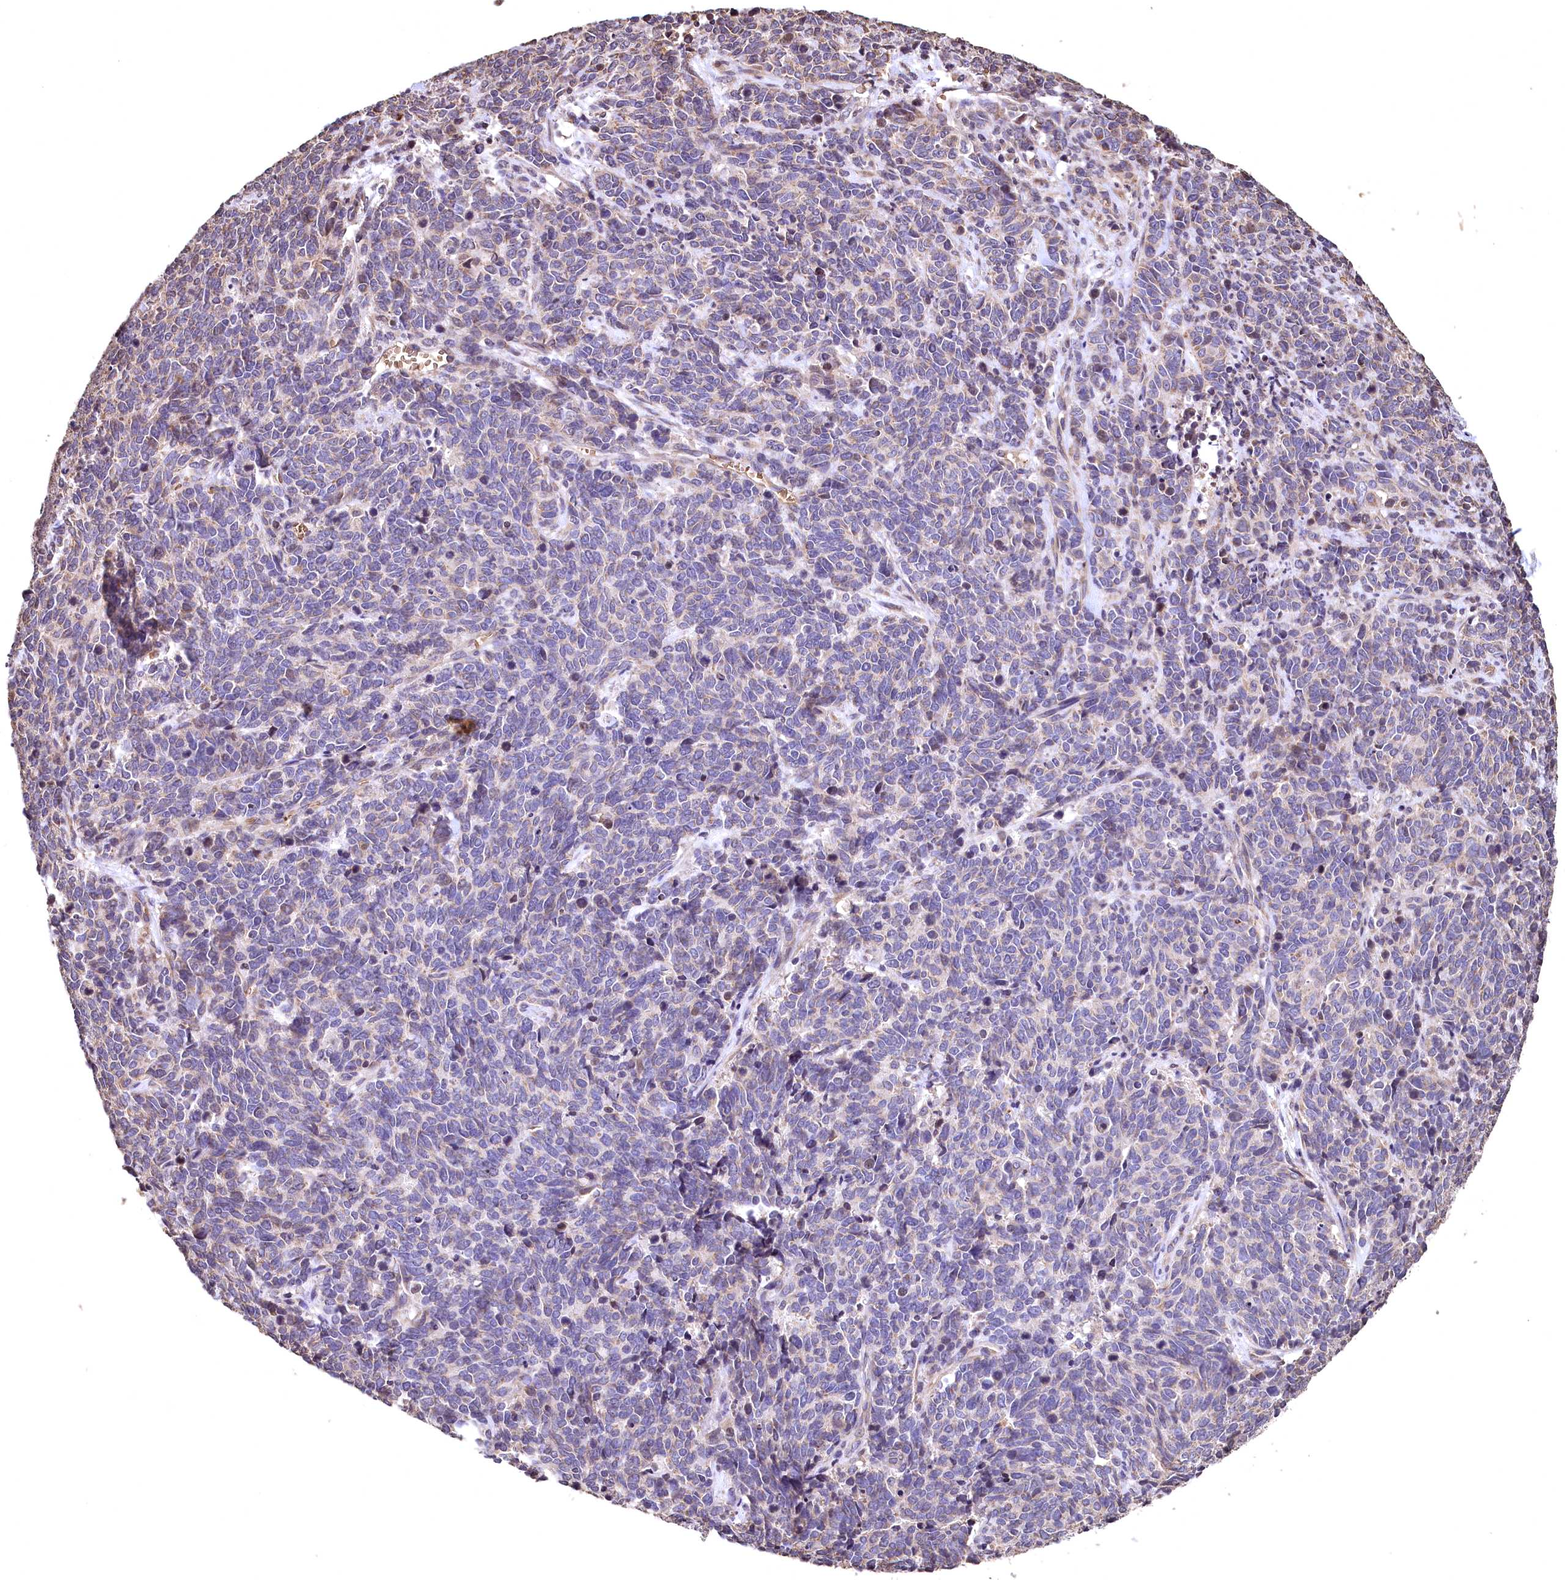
{"staining": {"intensity": "negative", "quantity": "none", "location": "none"}, "tissue": "cervical cancer", "cell_type": "Tumor cells", "image_type": "cancer", "snomed": [{"axis": "morphology", "description": "Squamous cell carcinoma, NOS"}, {"axis": "topography", "description": "Cervix"}], "caption": "Photomicrograph shows no significant protein expression in tumor cells of cervical cancer.", "gene": "SPTA1", "patient": {"sex": "female", "age": 60}}